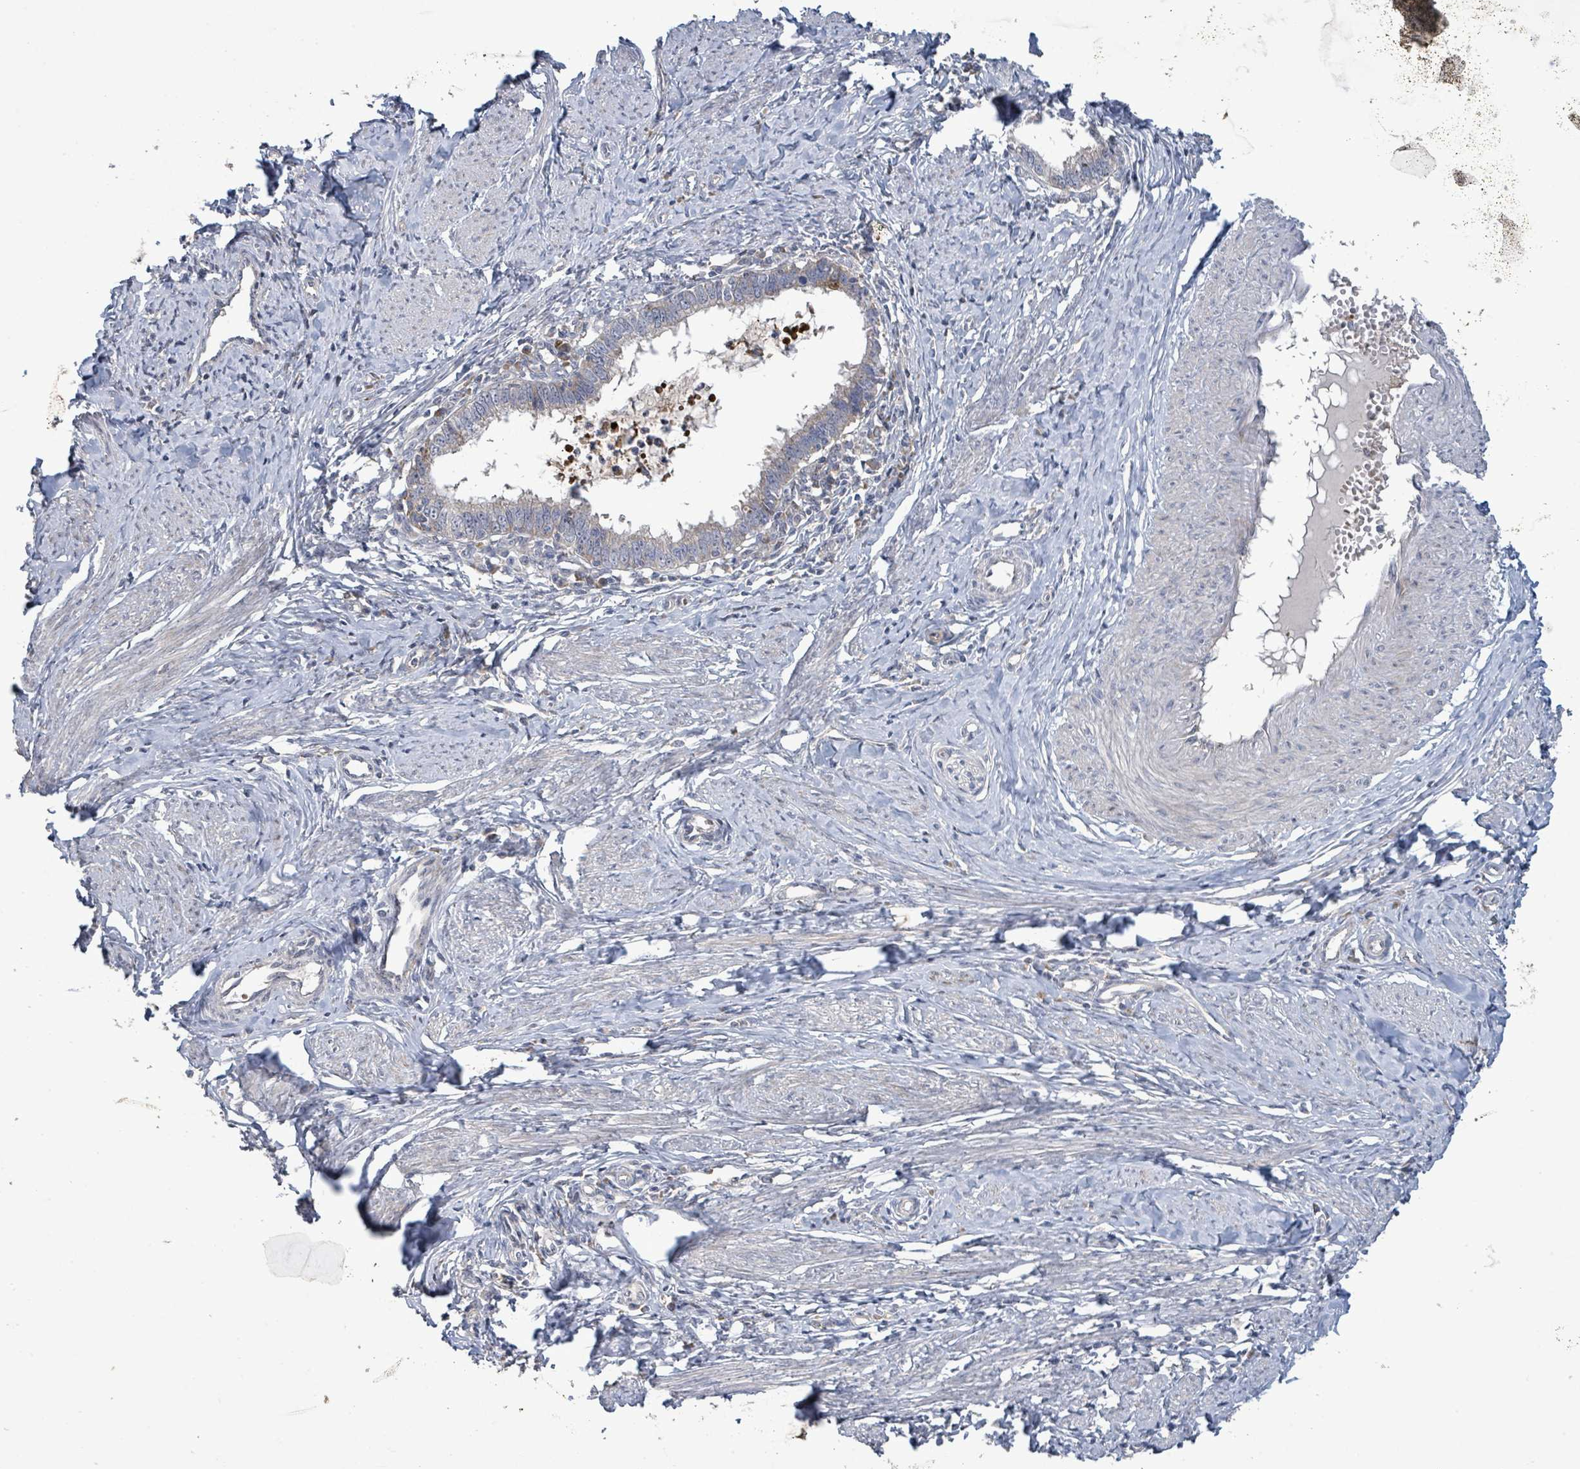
{"staining": {"intensity": "negative", "quantity": "none", "location": "none"}, "tissue": "cervical cancer", "cell_type": "Tumor cells", "image_type": "cancer", "snomed": [{"axis": "morphology", "description": "Adenocarcinoma, NOS"}, {"axis": "topography", "description": "Cervix"}], "caption": "The immunohistochemistry micrograph has no significant staining in tumor cells of cervical cancer tissue. (Immunohistochemistry (ihc), brightfield microscopy, high magnification).", "gene": "LILRA4", "patient": {"sex": "female", "age": 36}}